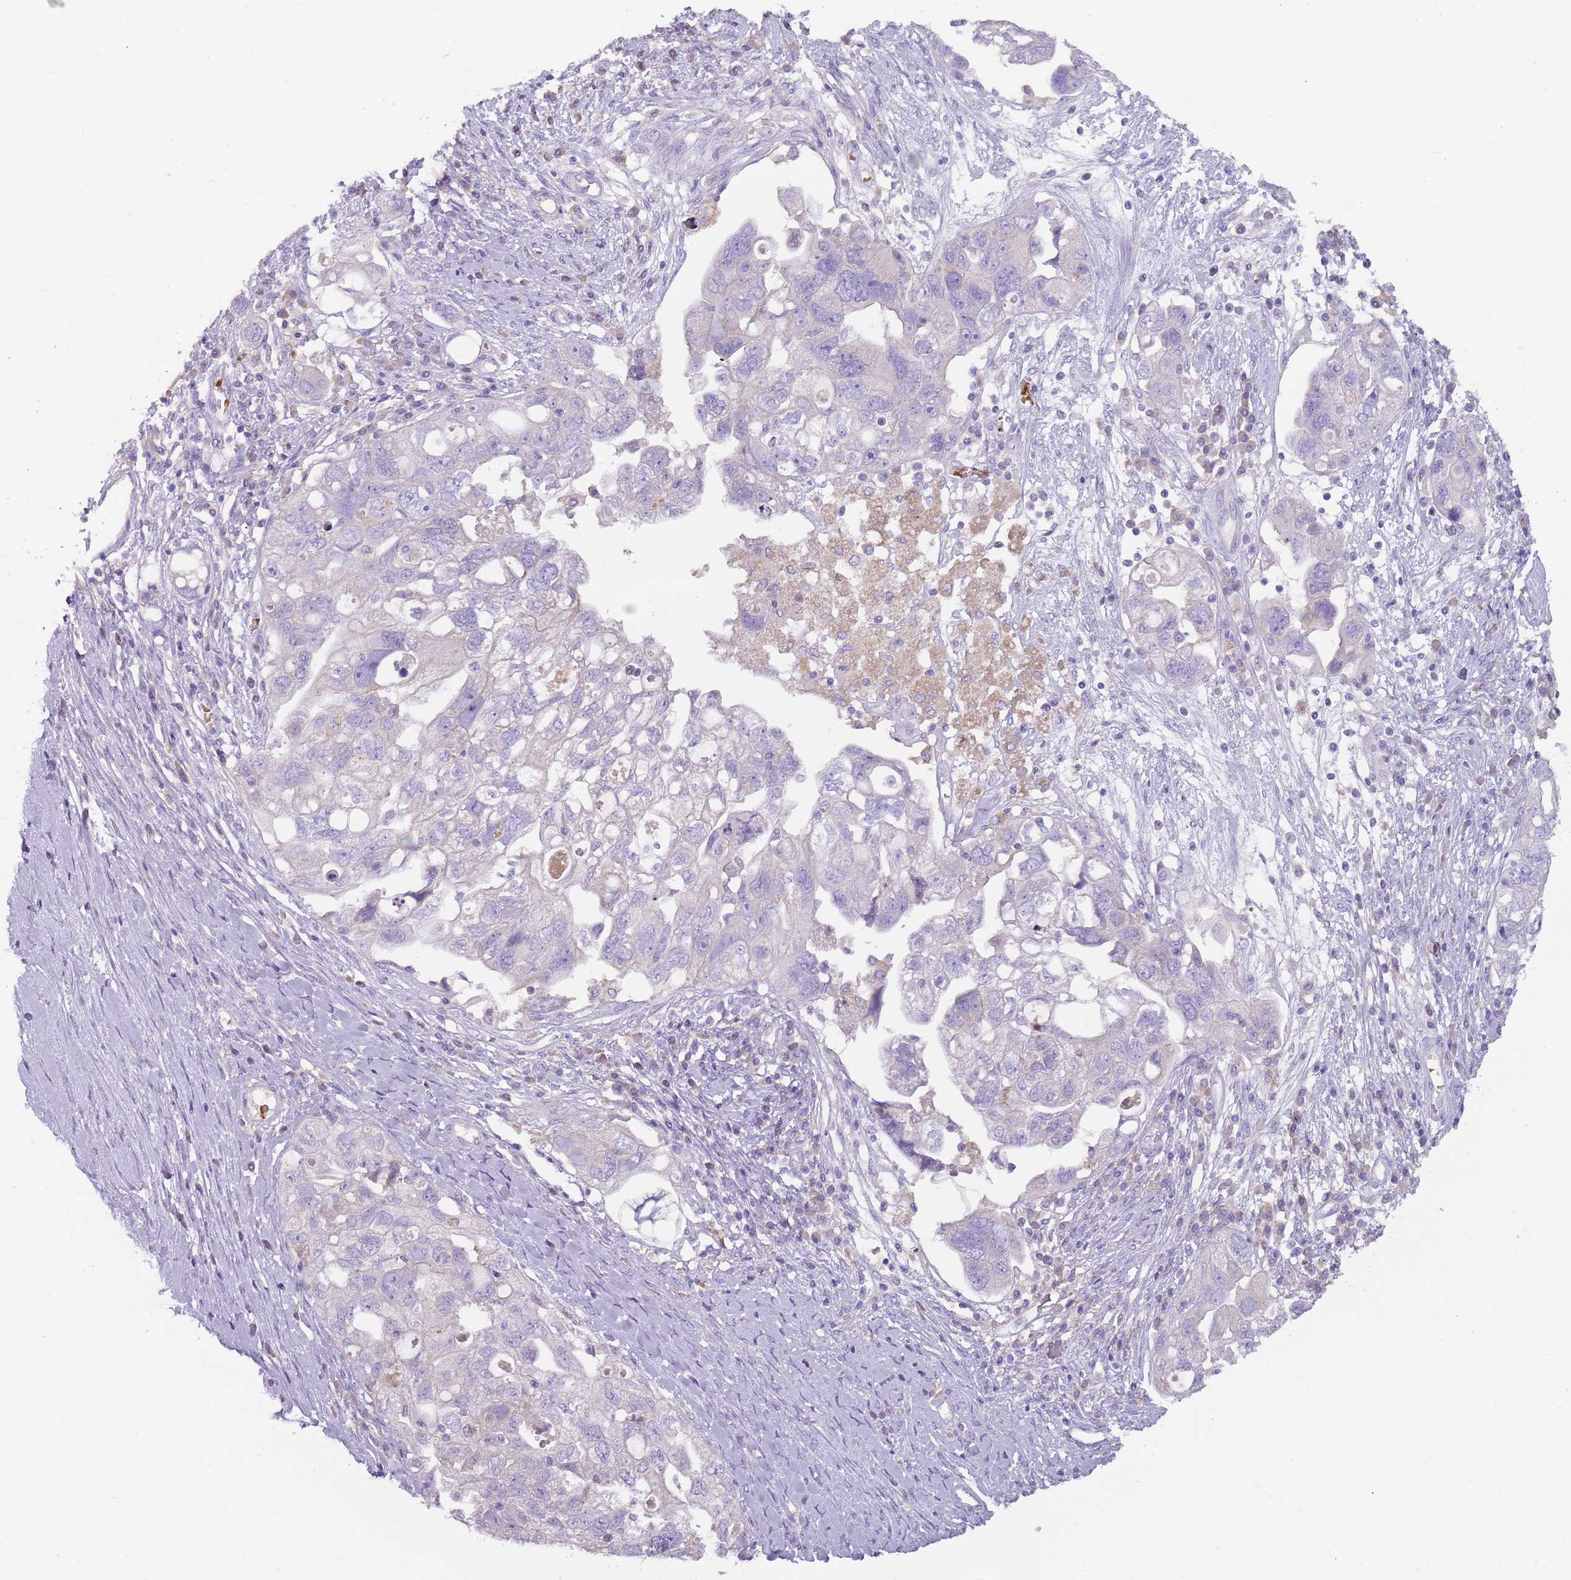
{"staining": {"intensity": "negative", "quantity": "none", "location": "none"}, "tissue": "ovarian cancer", "cell_type": "Tumor cells", "image_type": "cancer", "snomed": [{"axis": "morphology", "description": "Carcinoma, NOS"}, {"axis": "morphology", "description": "Cystadenocarcinoma, serous, NOS"}, {"axis": "topography", "description": "Ovary"}], "caption": "The immunohistochemistry (IHC) photomicrograph has no significant staining in tumor cells of serous cystadenocarcinoma (ovarian) tissue.", "gene": "TMEM251", "patient": {"sex": "female", "age": 69}}